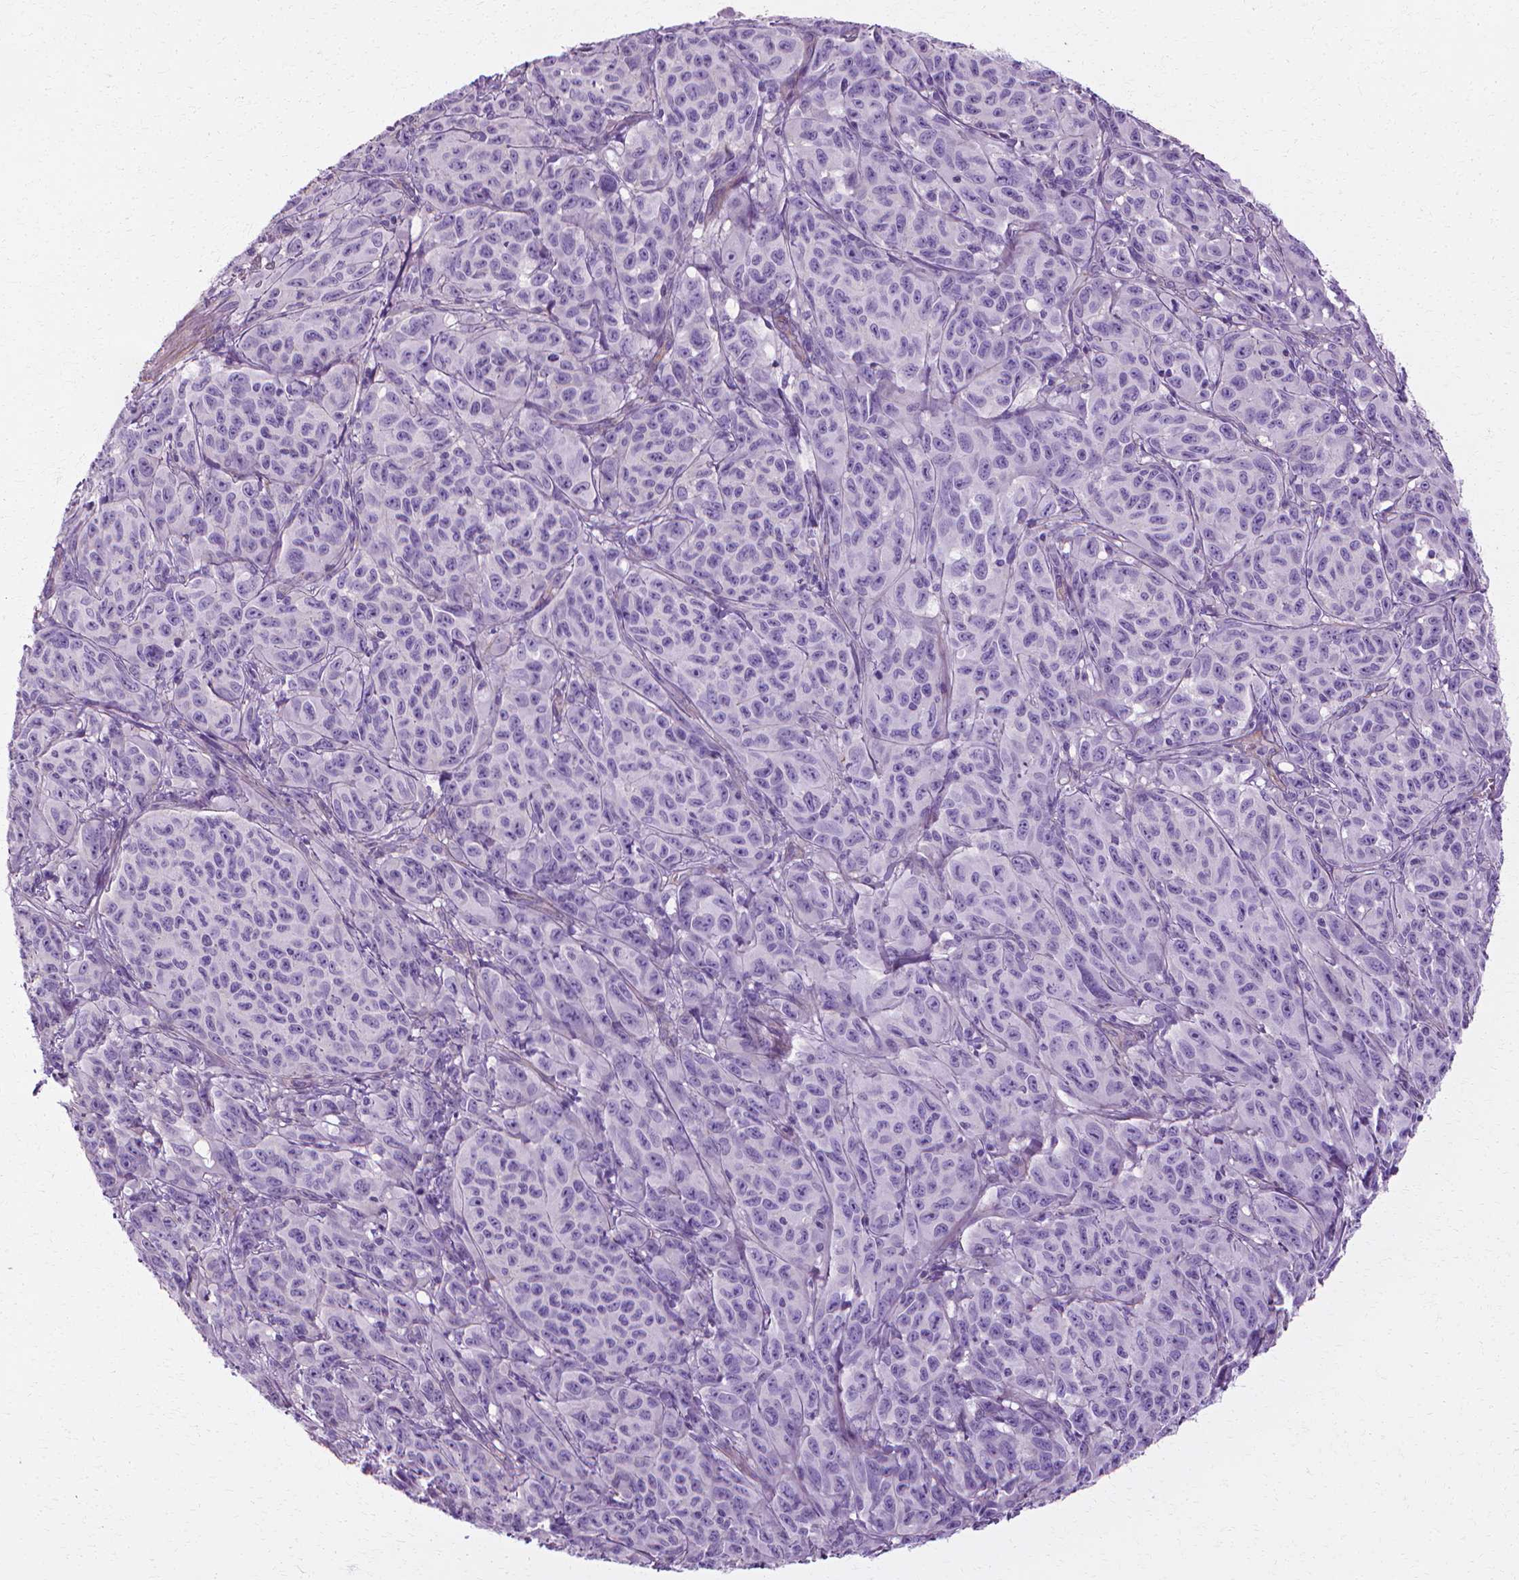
{"staining": {"intensity": "negative", "quantity": "none", "location": "none"}, "tissue": "melanoma", "cell_type": "Tumor cells", "image_type": "cancer", "snomed": [{"axis": "morphology", "description": "Malignant melanoma, NOS"}, {"axis": "topography", "description": "Vulva, labia, clitoris and Bartholin´s gland, NO"}], "caption": "The image exhibits no significant positivity in tumor cells of melanoma.", "gene": "CFAP157", "patient": {"sex": "female", "age": 75}}